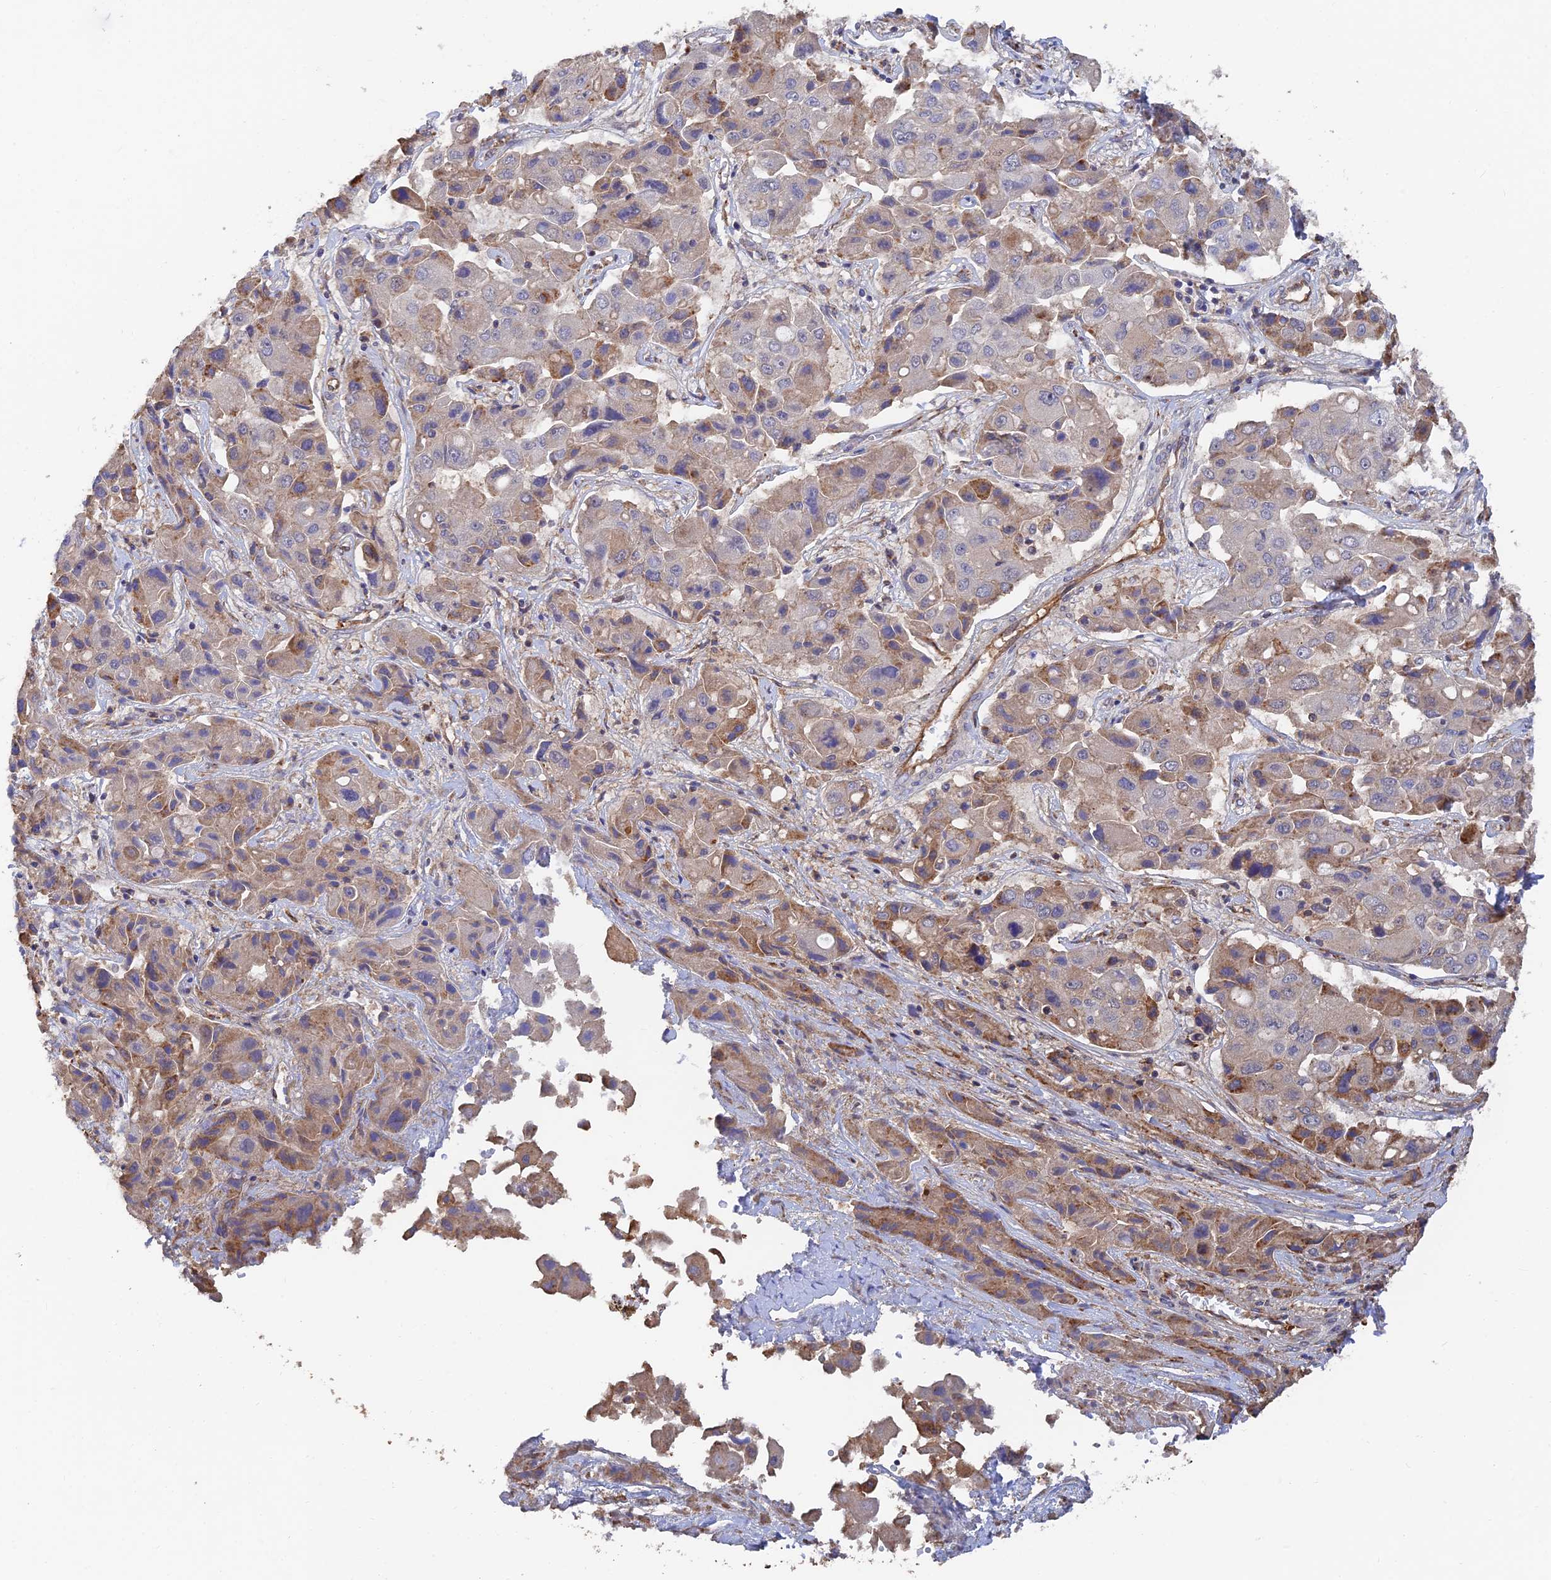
{"staining": {"intensity": "weak", "quantity": "25%-75%", "location": "cytoplasmic/membranous"}, "tissue": "liver cancer", "cell_type": "Tumor cells", "image_type": "cancer", "snomed": [{"axis": "morphology", "description": "Cholangiocarcinoma"}, {"axis": "topography", "description": "Liver"}], "caption": "Liver cancer (cholangiocarcinoma) was stained to show a protein in brown. There is low levels of weak cytoplasmic/membranous positivity in approximately 25%-75% of tumor cells. Using DAB (3,3'-diaminobenzidine) (brown) and hematoxylin (blue) stains, captured at high magnification using brightfield microscopy.", "gene": "WBP11", "patient": {"sex": "male", "age": 67}}